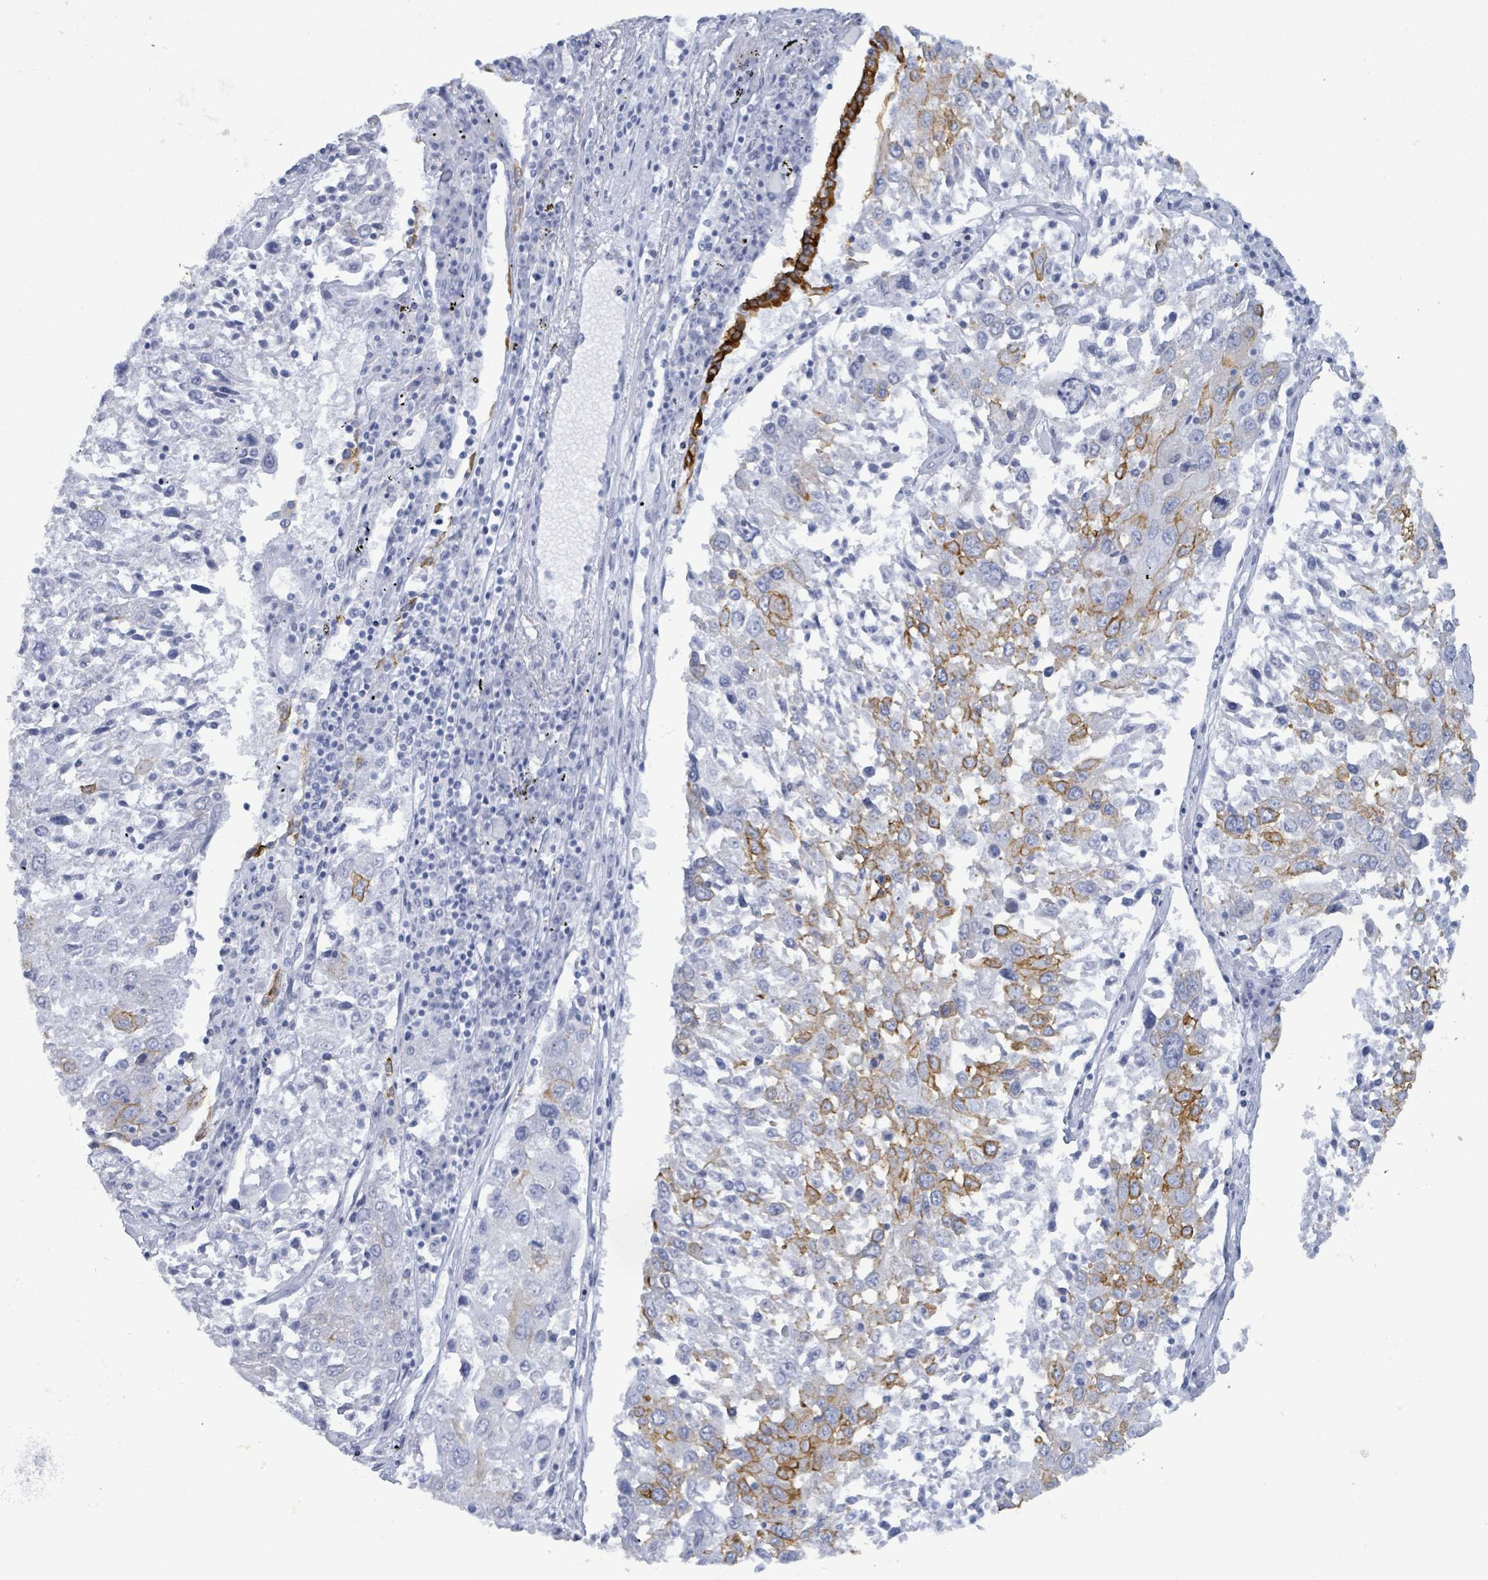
{"staining": {"intensity": "strong", "quantity": "<25%", "location": "cytoplasmic/membranous"}, "tissue": "lung cancer", "cell_type": "Tumor cells", "image_type": "cancer", "snomed": [{"axis": "morphology", "description": "Squamous cell carcinoma, NOS"}, {"axis": "topography", "description": "Lung"}], "caption": "Lung squamous cell carcinoma stained for a protein (brown) demonstrates strong cytoplasmic/membranous positive expression in about <25% of tumor cells.", "gene": "KRT8", "patient": {"sex": "male", "age": 65}}